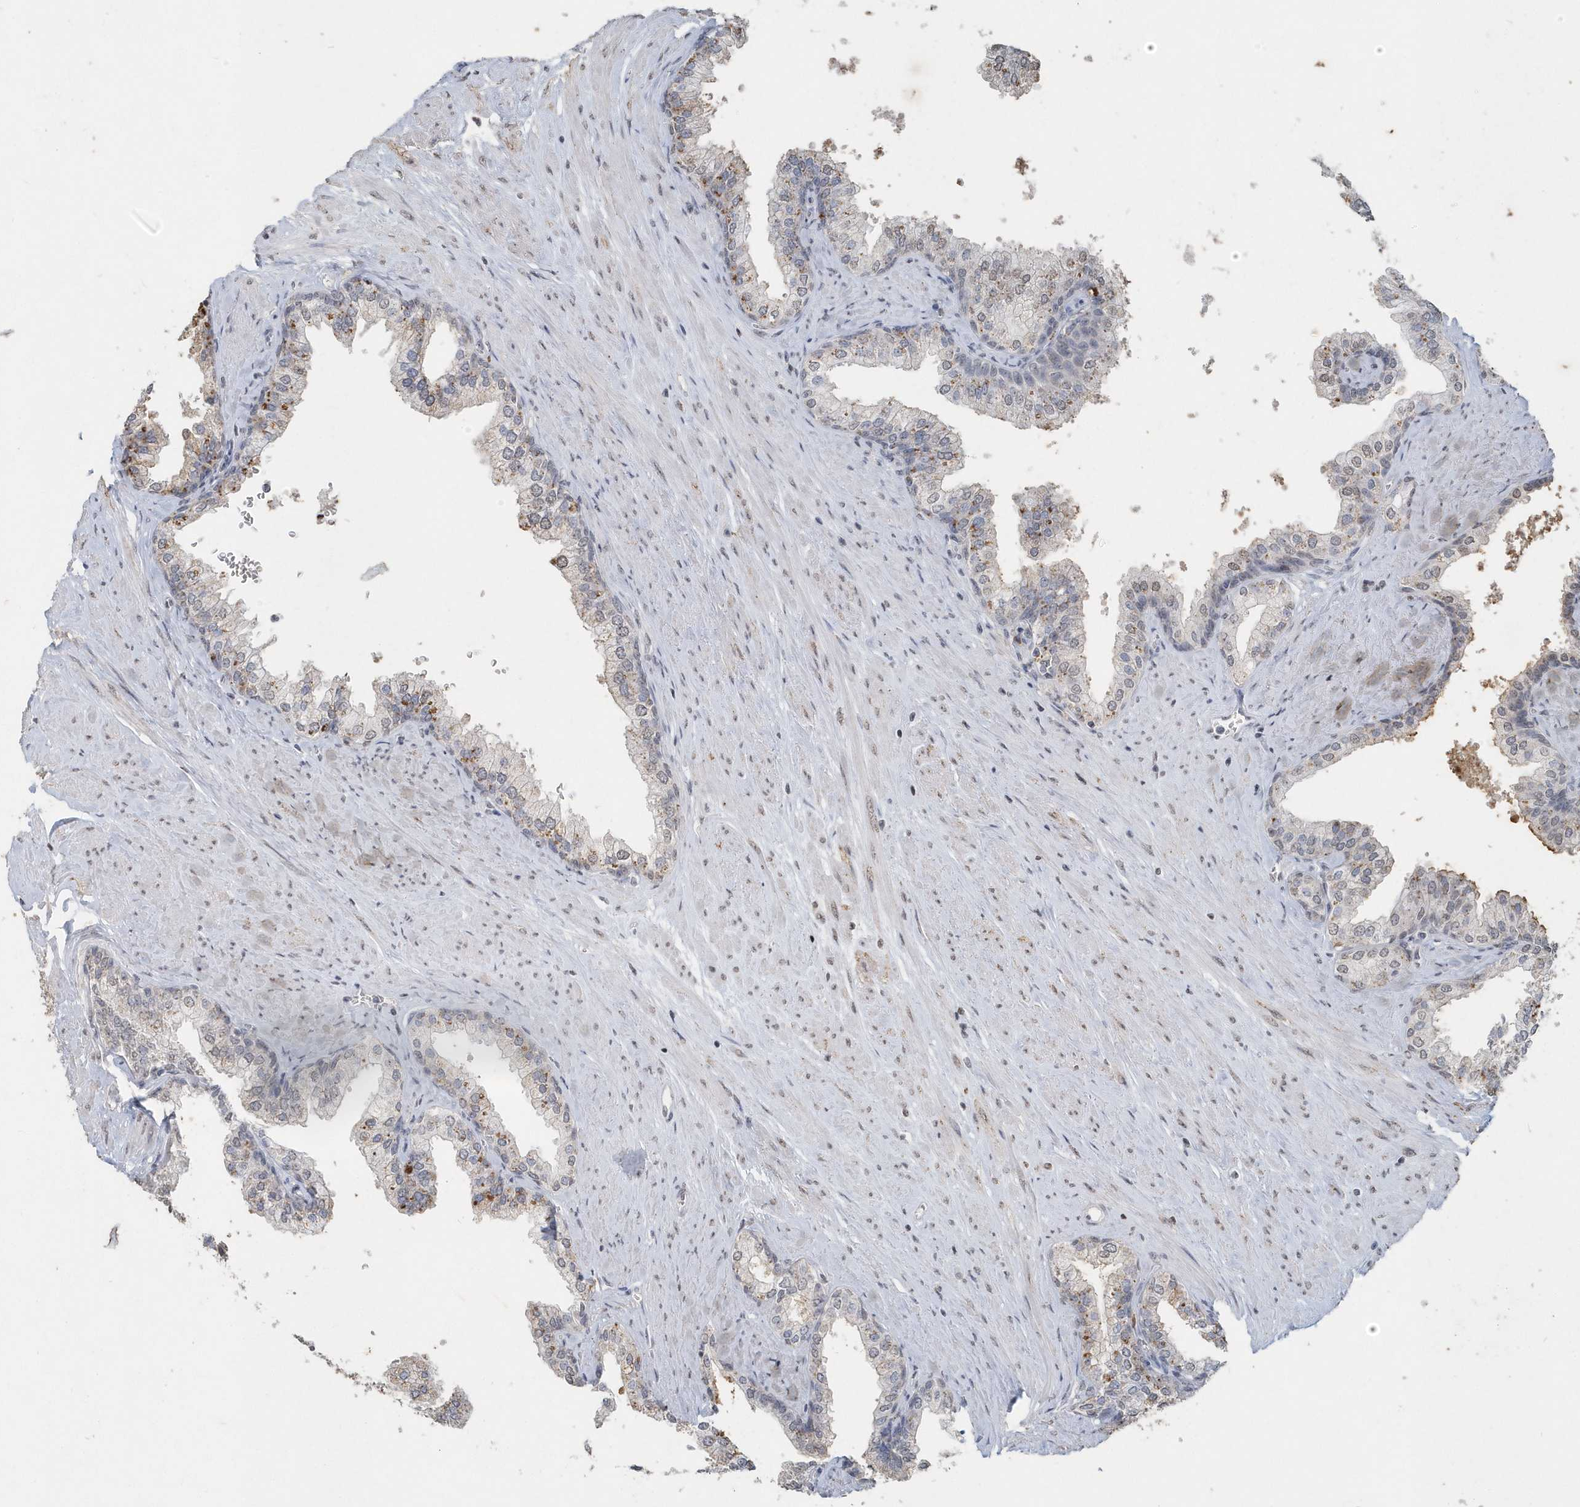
{"staining": {"intensity": "moderate", "quantity": "<25%", "location": "cytoplasmic/membranous"}, "tissue": "prostate", "cell_type": "Glandular cells", "image_type": "normal", "snomed": [{"axis": "morphology", "description": "Normal tissue, NOS"}, {"axis": "morphology", "description": "Urothelial carcinoma, Low grade"}, {"axis": "topography", "description": "Urinary bladder"}, {"axis": "topography", "description": "Prostate"}], "caption": "Immunohistochemistry (DAB (3,3'-diaminobenzidine)) staining of normal human prostate shows moderate cytoplasmic/membranous protein staining in approximately <25% of glandular cells. The staining was performed using DAB, with brown indicating positive protein expression. Nuclei are stained blue with hematoxylin.", "gene": "PDCD1", "patient": {"sex": "male", "age": 60}}